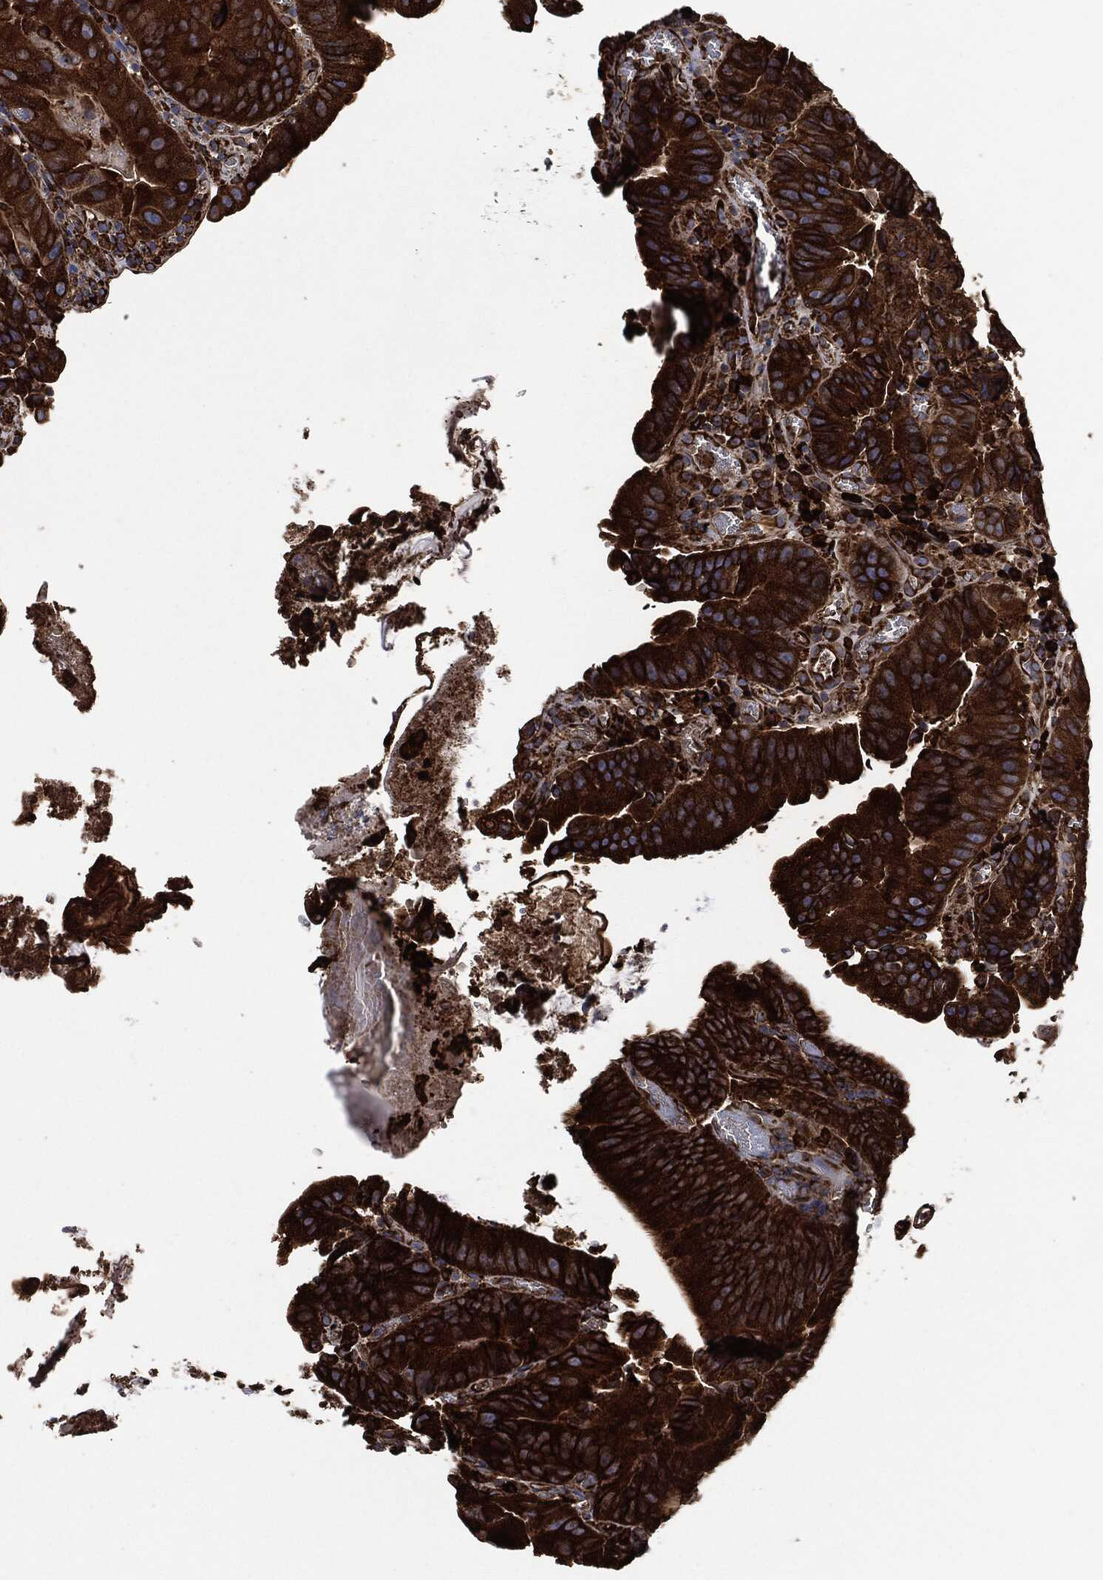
{"staining": {"intensity": "strong", "quantity": ">75%", "location": "cytoplasmic/membranous"}, "tissue": "colorectal cancer", "cell_type": "Tumor cells", "image_type": "cancer", "snomed": [{"axis": "morphology", "description": "Adenocarcinoma, NOS"}, {"axis": "topography", "description": "Colon"}], "caption": "Tumor cells reveal high levels of strong cytoplasmic/membranous expression in approximately >75% of cells in colorectal cancer (adenocarcinoma).", "gene": "AMFR", "patient": {"sex": "female", "age": 86}}